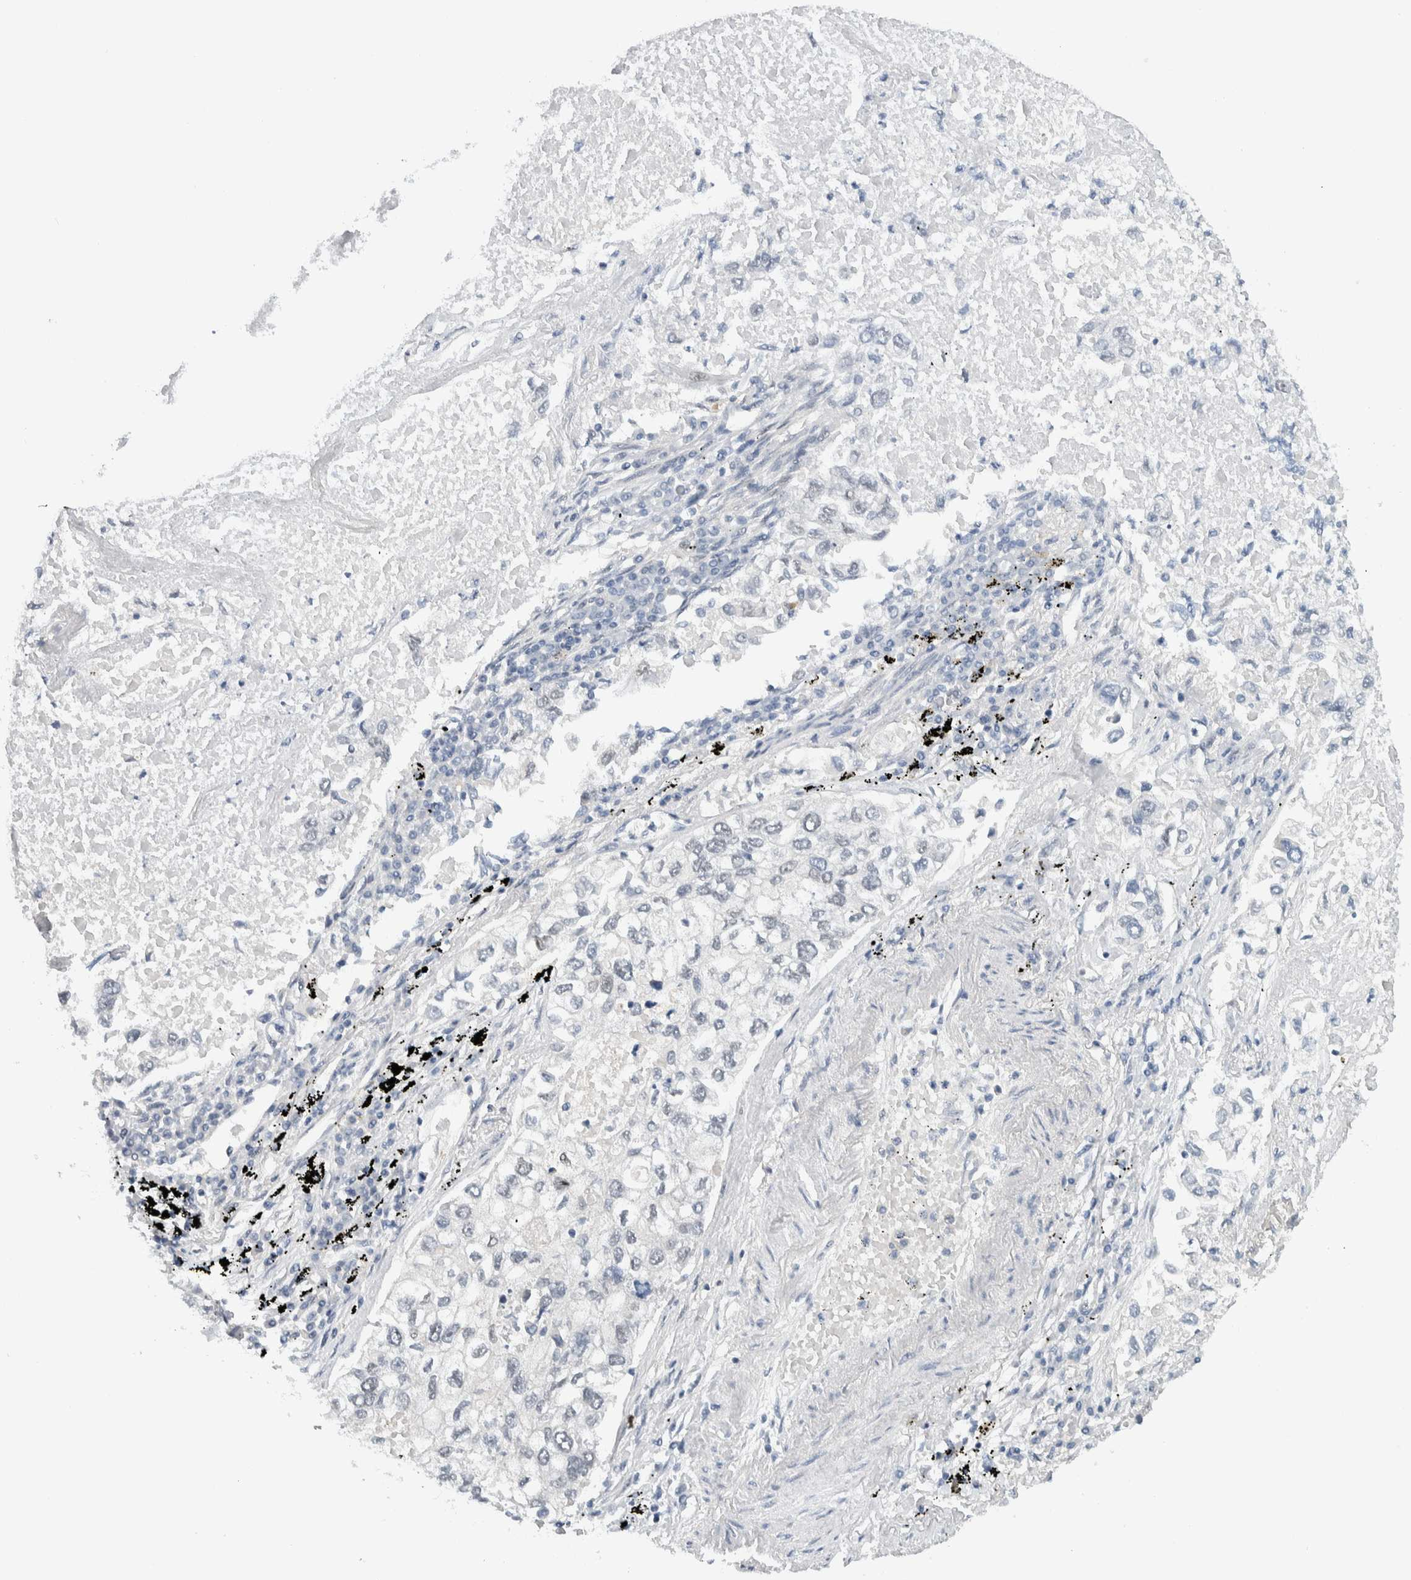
{"staining": {"intensity": "negative", "quantity": "none", "location": "none"}, "tissue": "lung cancer", "cell_type": "Tumor cells", "image_type": "cancer", "snomed": [{"axis": "morphology", "description": "Inflammation, NOS"}, {"axis": "morphology", "description": "Adenocarcinoma, NOS"}, {"axis": "topography", "description": "Lung"}], "caption": "Histopathology image shows no significant protein staining in tumor cells of lung cancer.", "gene": "NCR3LG1", "patient": {"sex": "male", "age": 63}}